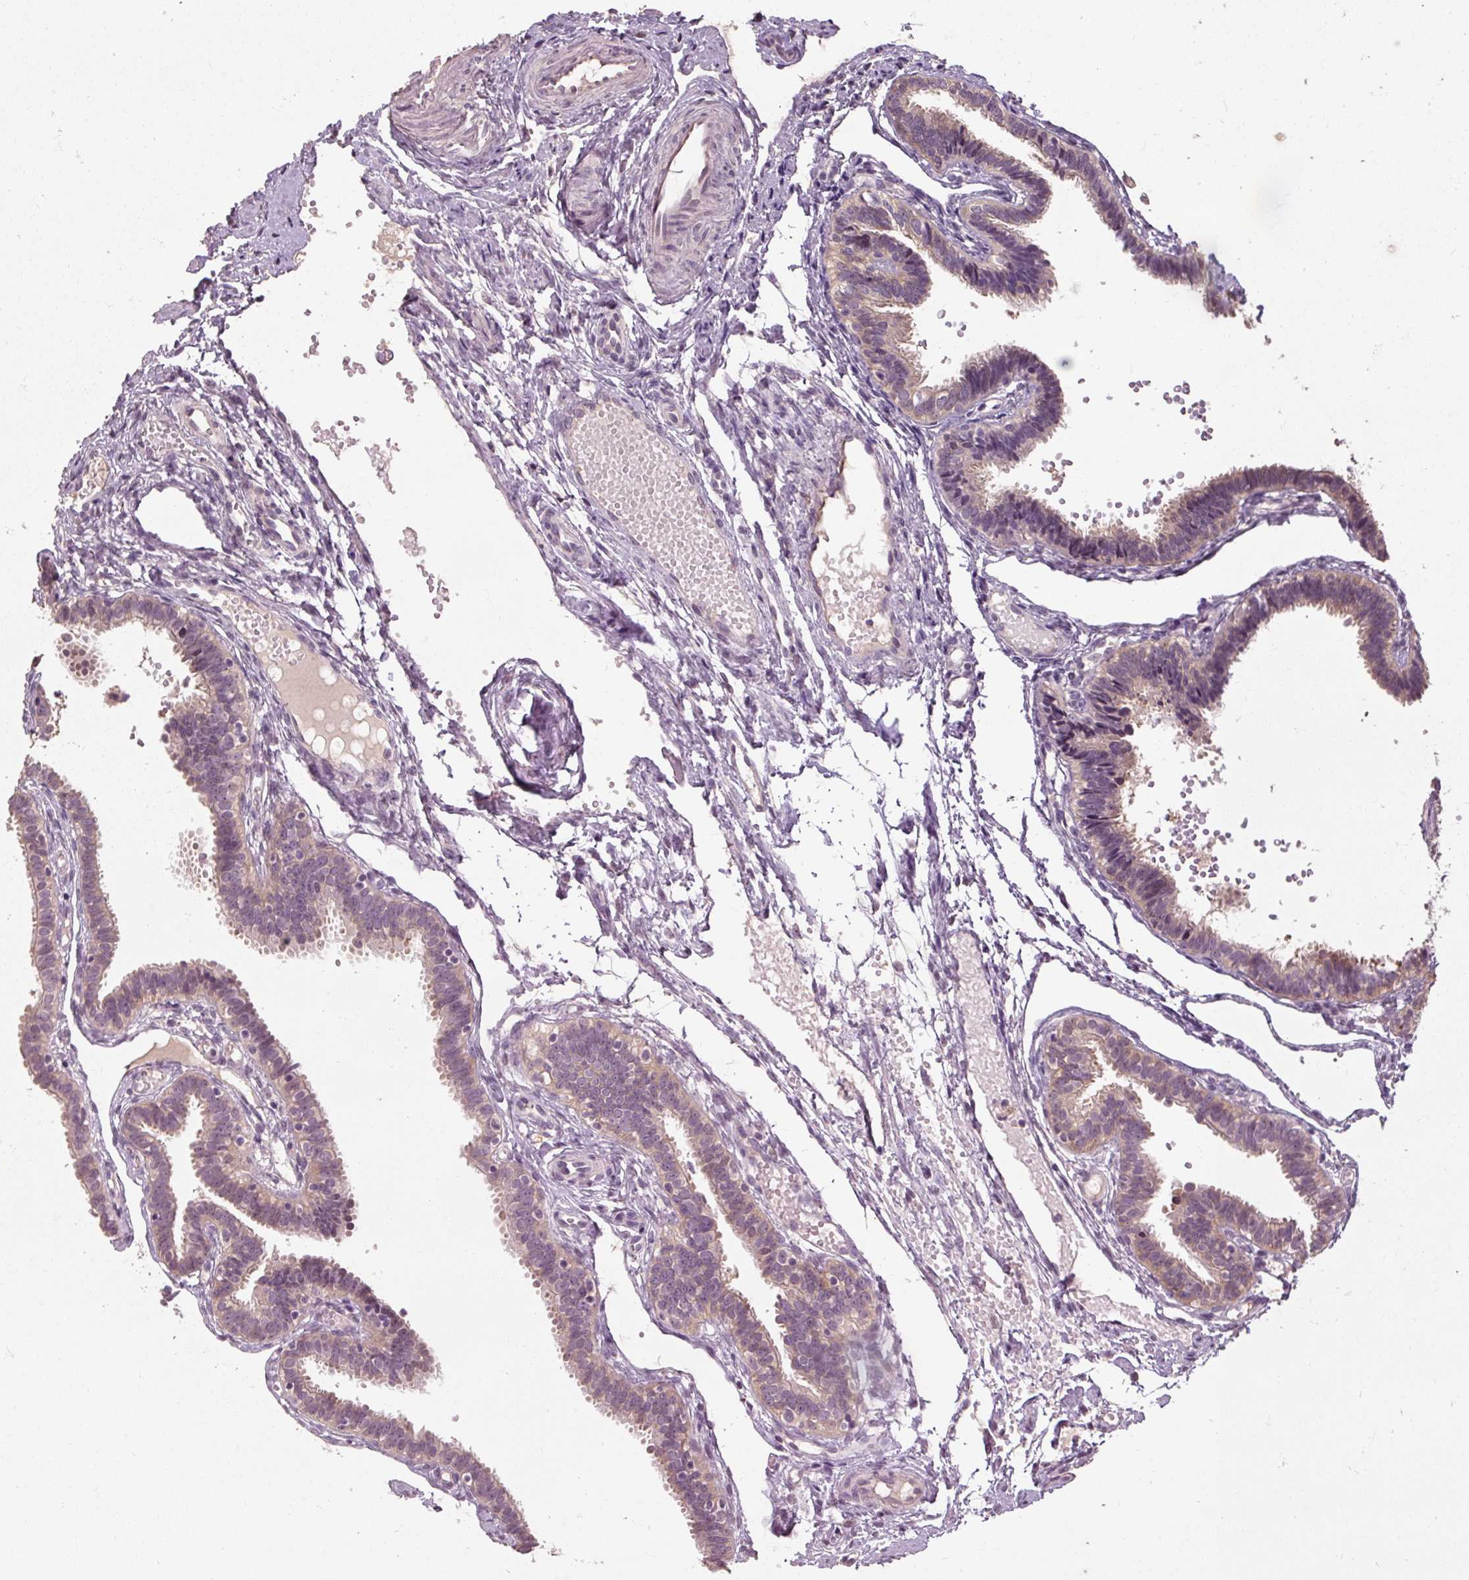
{"staining": {"intensity": "weak", "quantity": ">75%", "location": "cytoplasmic/membranous"}, "tissue": "fallopian tube", "cell_type": "Glandular cells", "image_type": "normal", "snomed": [{"axis": "morphology", "description": "Normal tissue, NOS"}, {"axis": "topography", "description": "Fallopian tube"}], "caption": "Weak cytoplasmic/membranous expression for a protein is present in about >75% of glandular cells of benign fallopian tube using immunohistochemistry (IHC).", "gene": "CFAP65", "patient": {"sex": "female", "age": 37}}